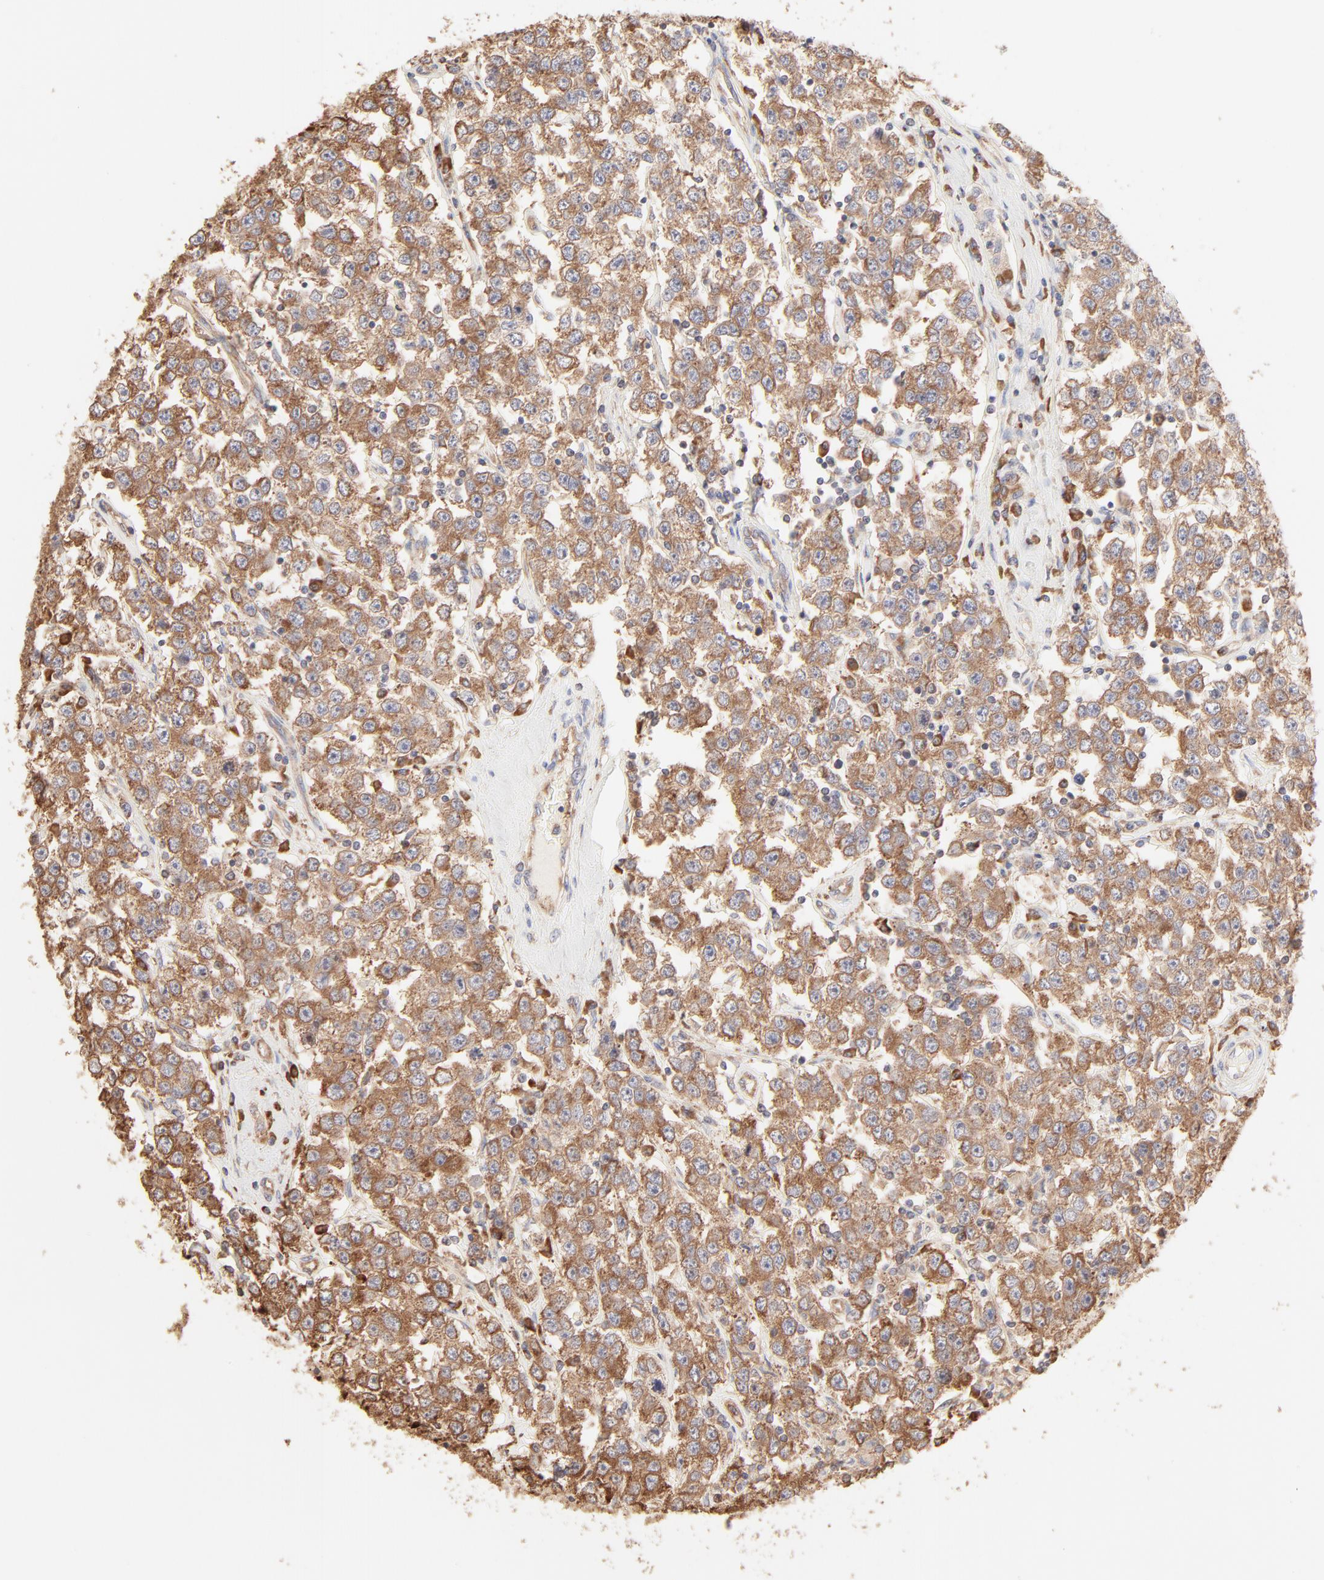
{"staining": {"intensity": "moderate", "quantity": ">75%", "location": "cytoplasmic/membranous"}, "tissue": "testis cancer", "cell_type": "Tumor cells", "image_type": "cancer", "snomed": [{"axis": "morphology", "description": "Seminoma, NOS"}, {"axis": "topography", "description": "Testis"}], "caption": "Tumor cells exhibit medium levels of moderate cytoplasmic/membranous positivity in about >75% of cells in testis cancer (seminoma).", "gene": "RPS20", "patient": {"sex": "male", "age": 52}}